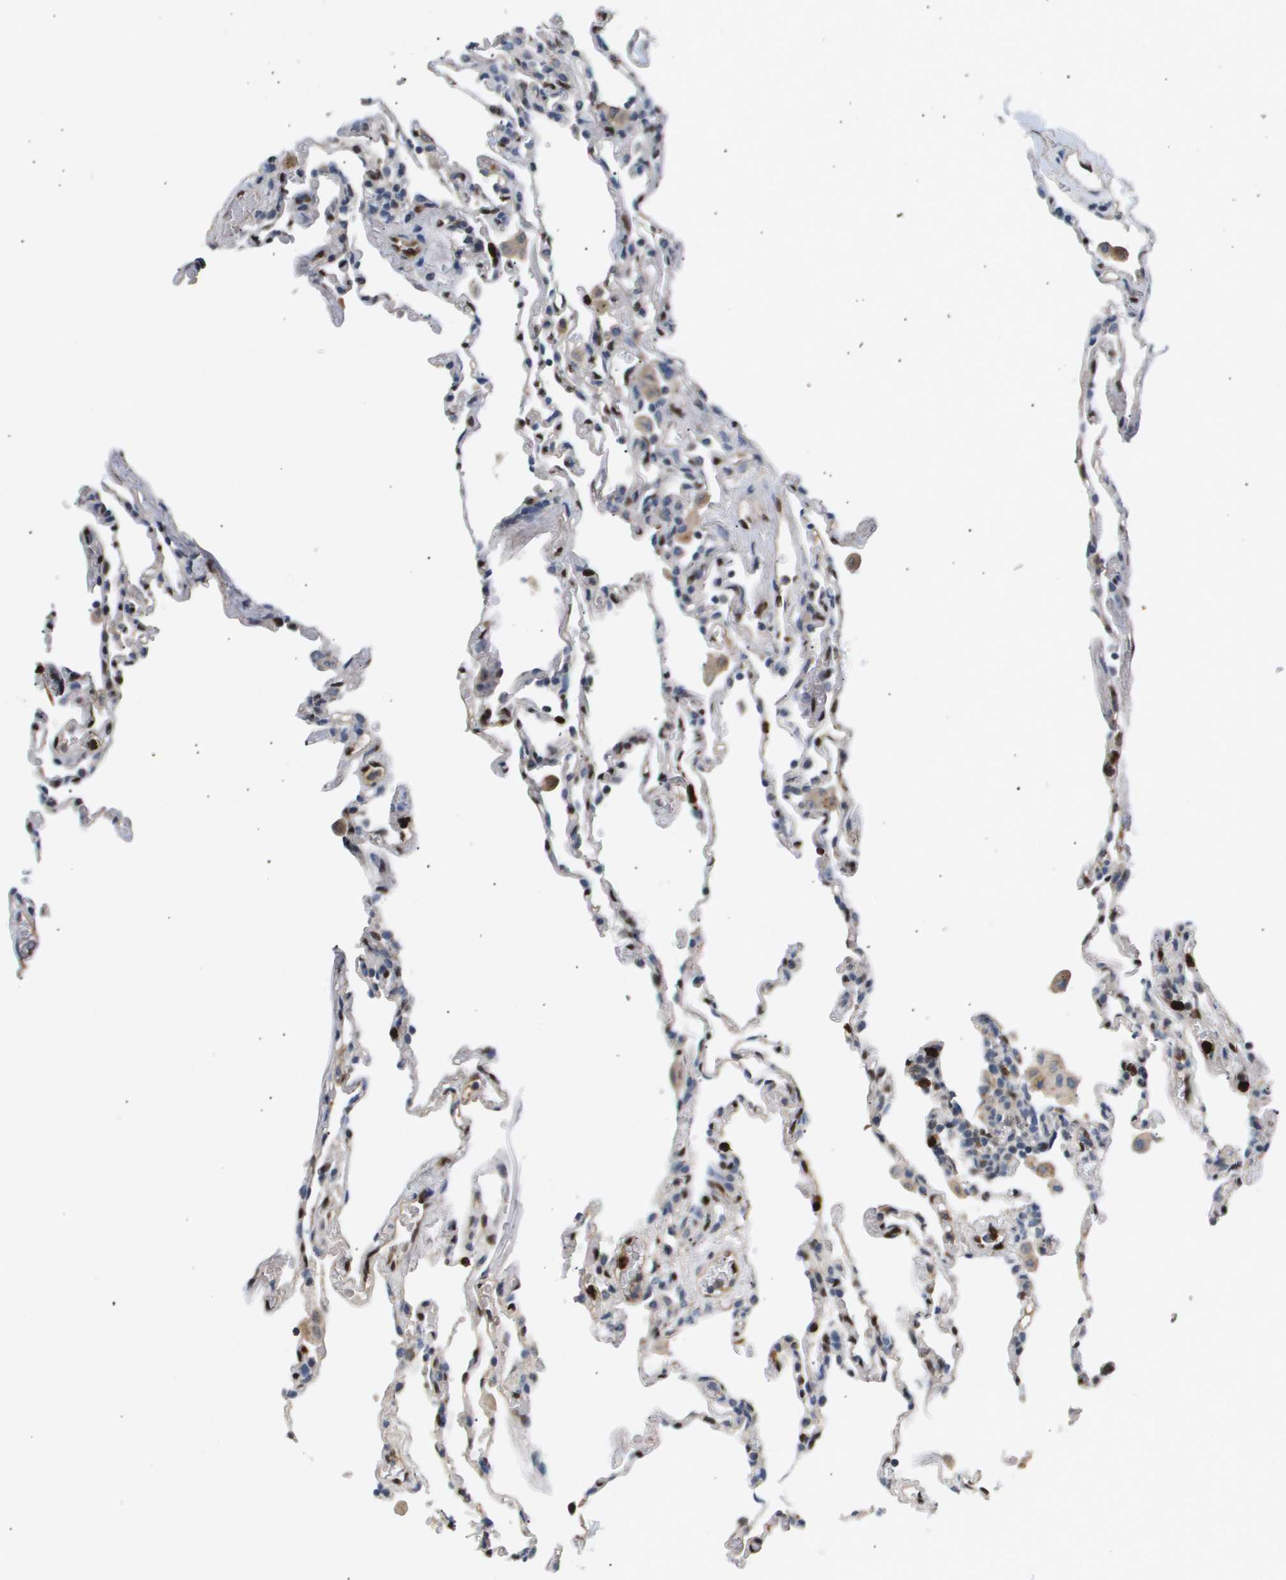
{"staining": {"intensity": "moderate", "quantity": "<25%", "location": "nuclear"}, "tissue": "lung", "cell_type": "Alveolar cells", "image_type": "normal", "snomed": [{"axis": "morphology", "description": "Normal tissue, NOS"}, {"axis": "topography", "description": "Lung"}], "caption": "Brown immunohistochemical staining in benign lung exhibits moderate nuclear staining in approximately <25% of alveolar cells. (DAB (3,3'-diaminobenzidine) IHC with brightfield microscopy, high magnification).", "gene": "ERG", "patient": {"sex": "male", "age": 59}}